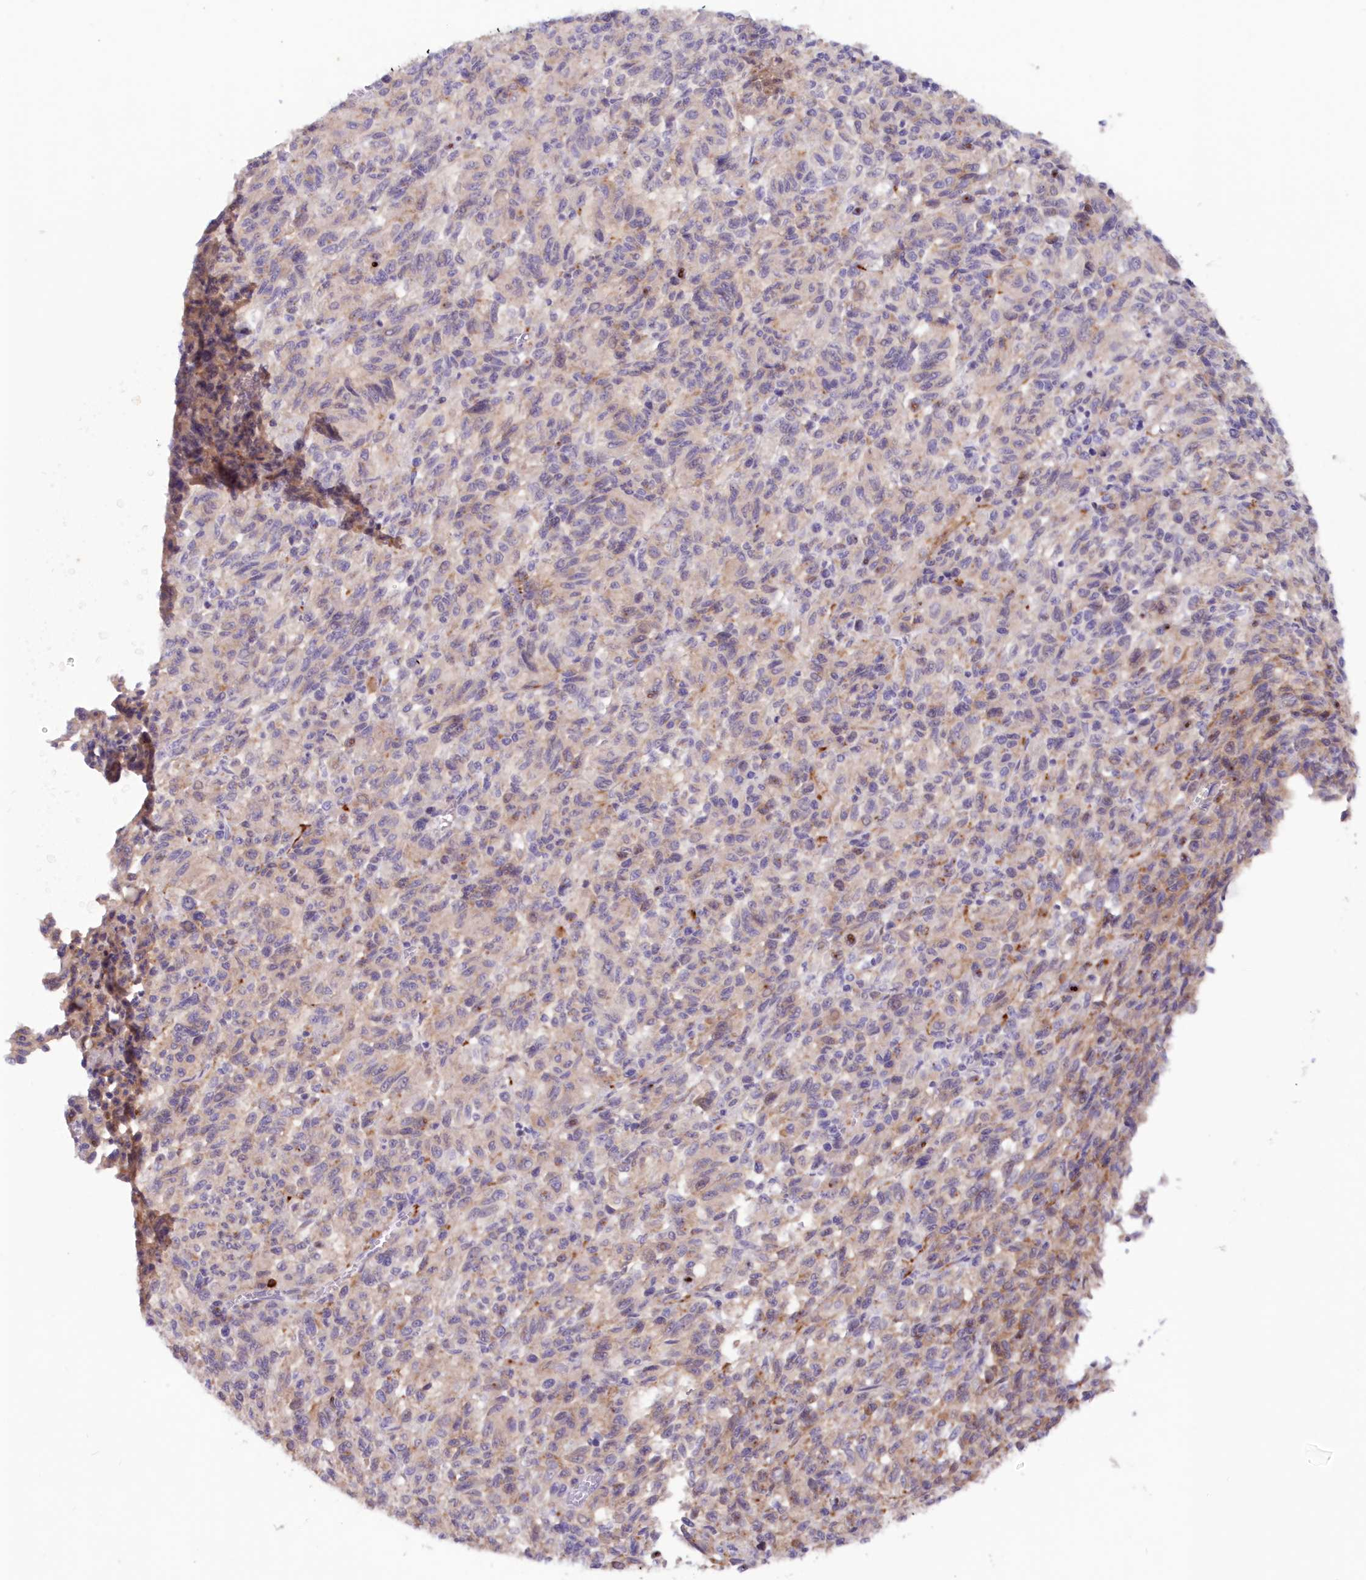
{"staining": {"intensity": "negative", "quantity": "none", "location": "none"}, "tissue": "melanoma", "cell_type": "Tumor cells", "image_type": "cancer", "snomed": [{"axis": "morphology", "description": "Malignant melanoma, Metastatic site"}, {"axis": "topography", "description": "Lung"}], "caption": "Tumor cells are negative for brown protein staining in malignant melanoma (metastatic site).", "gene": "SNED1", "patient": {"sex": "male", "age": 64}}